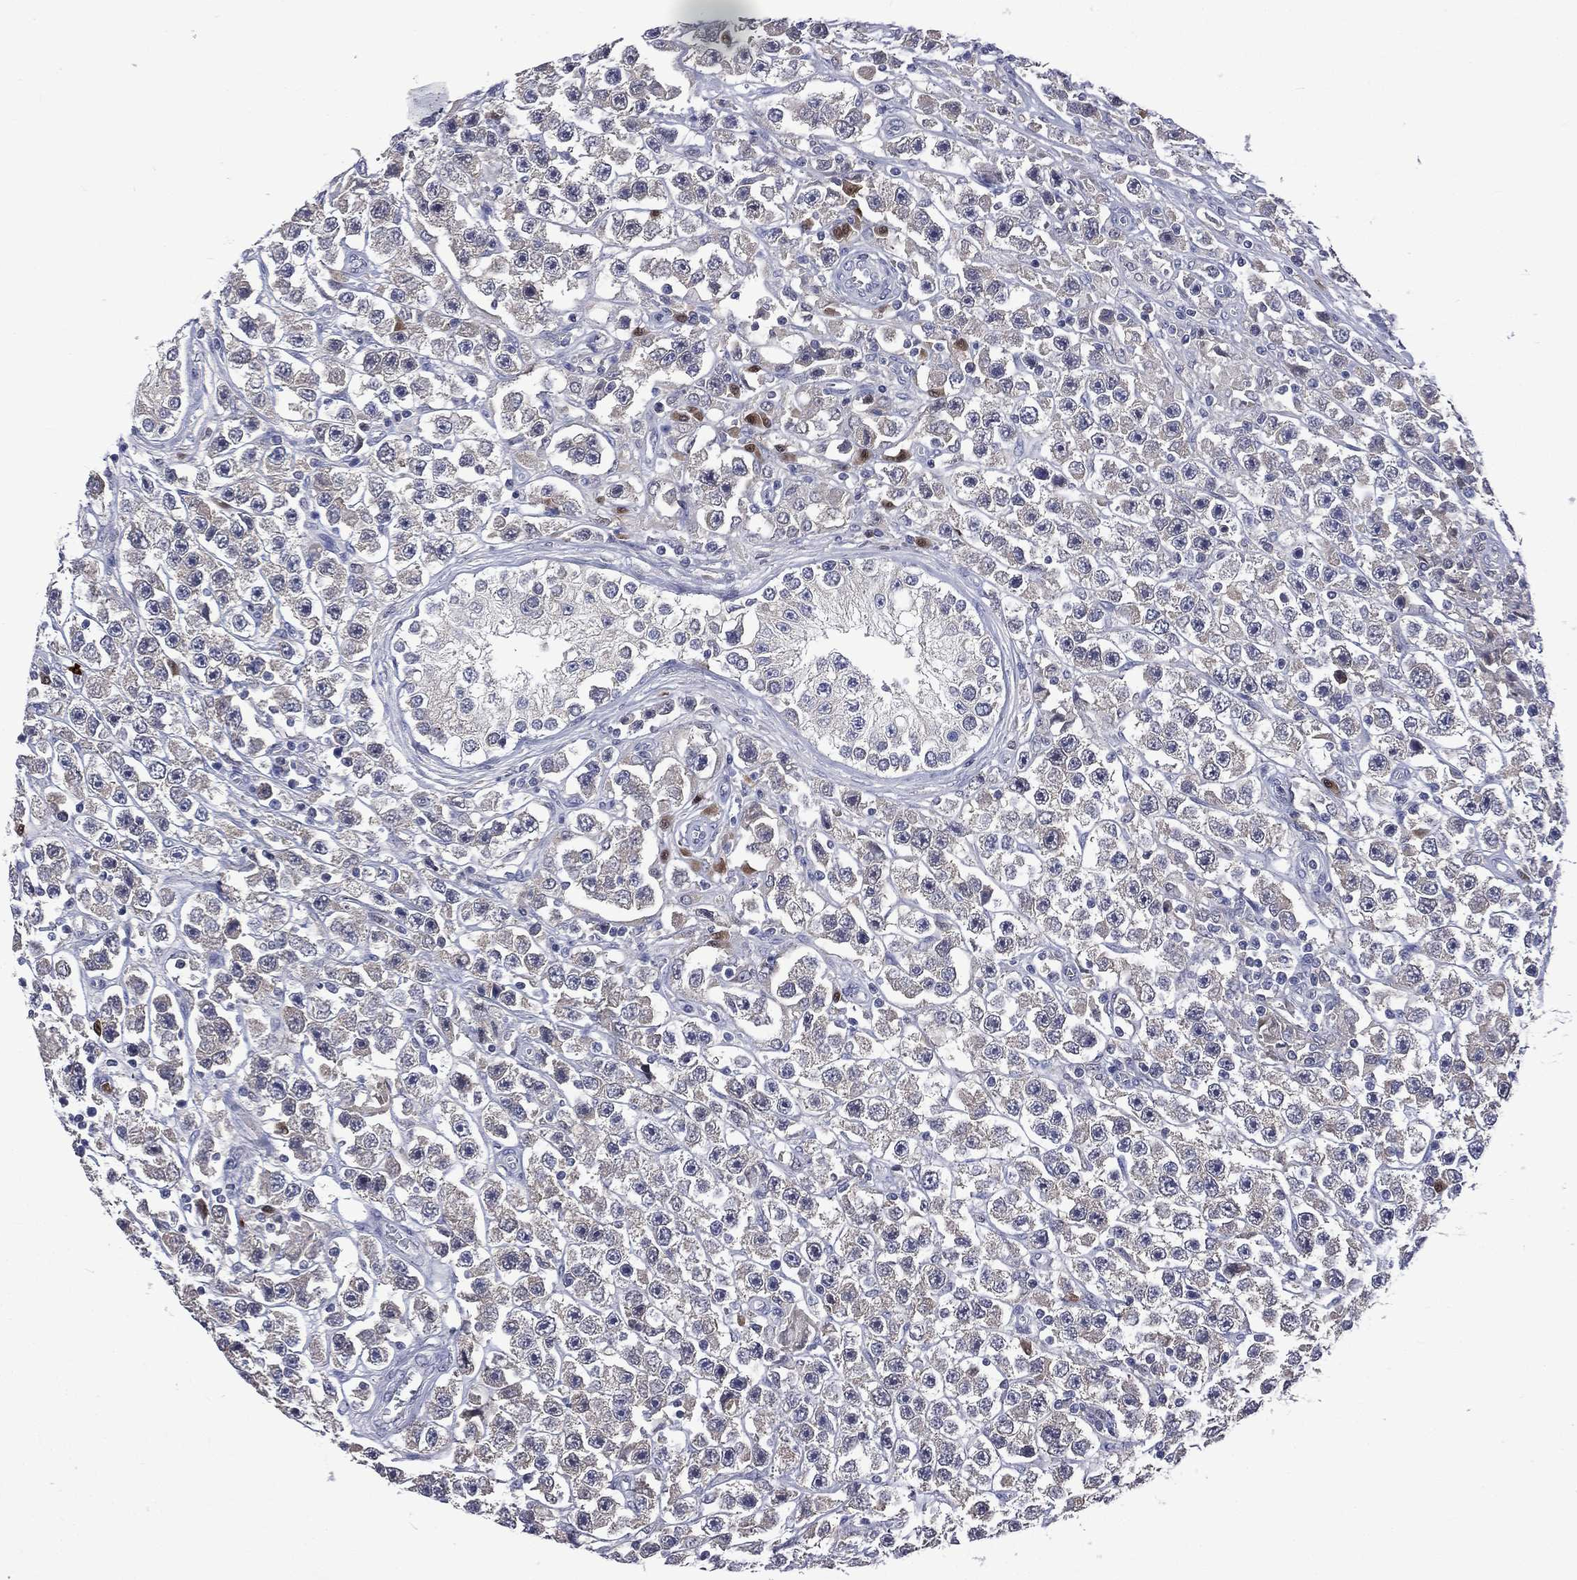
{"staining": {"intensity": "negative", "quantity": "none", "location": "none"}, "tissue": "testis cancer", "cell_type": "Tumor cells", "image_type": "cancer", "snomed": [{"axis": "morphology", "description": "Seminoma, NOS"}, {"axis": "topography", "description": "Testis"}], "caption": "Tumor cells are negative for protein expression in human testis cancer. (IHC, brightfield microscopy, high magnification).", "gene": "CA12", "patient": {"sex": "male", "age": 45}}